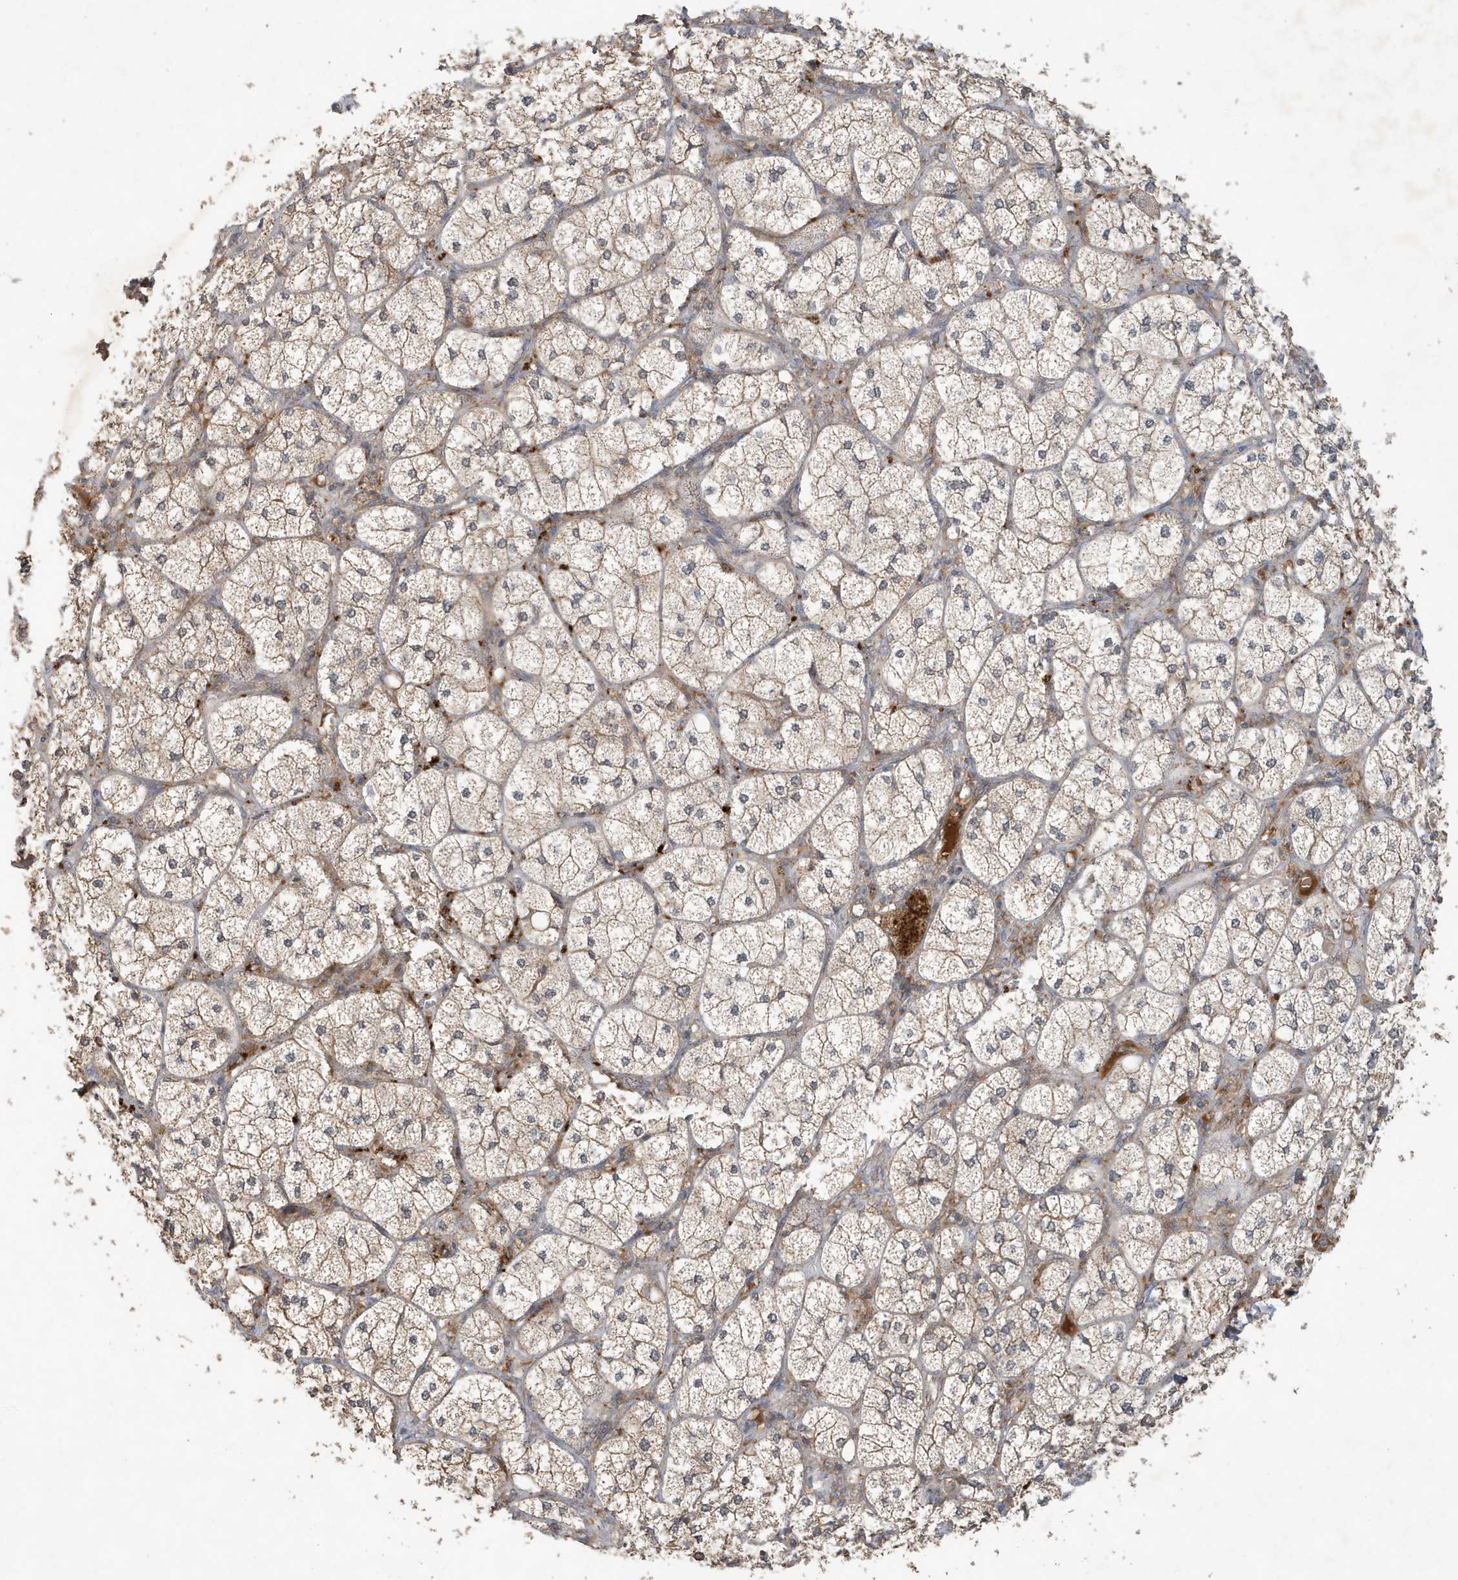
{"staining": {"intensity": "moderate", "quantity": ">75%", "location": "cytoplasmic/membranous"}, "tissue": "adrenal gland", "cell_type": "Glandular cells", "image_type": "normal", "snomed": [{"axis": "morphology", "description": "Normal tissue, NOS"}, {"axis": "topography", "description": "Adrenal gland"}], "caption": "Immunohistochemistry (IHC) histopathology image of normal human adrenal gland stained for a protein (brown), which reveals medium levels of moderate cytoplasmic/membranous expression in about >75% of glandular cells.", "gene": "ABCB9", "patient": {"sex": "female", "age": 61}}